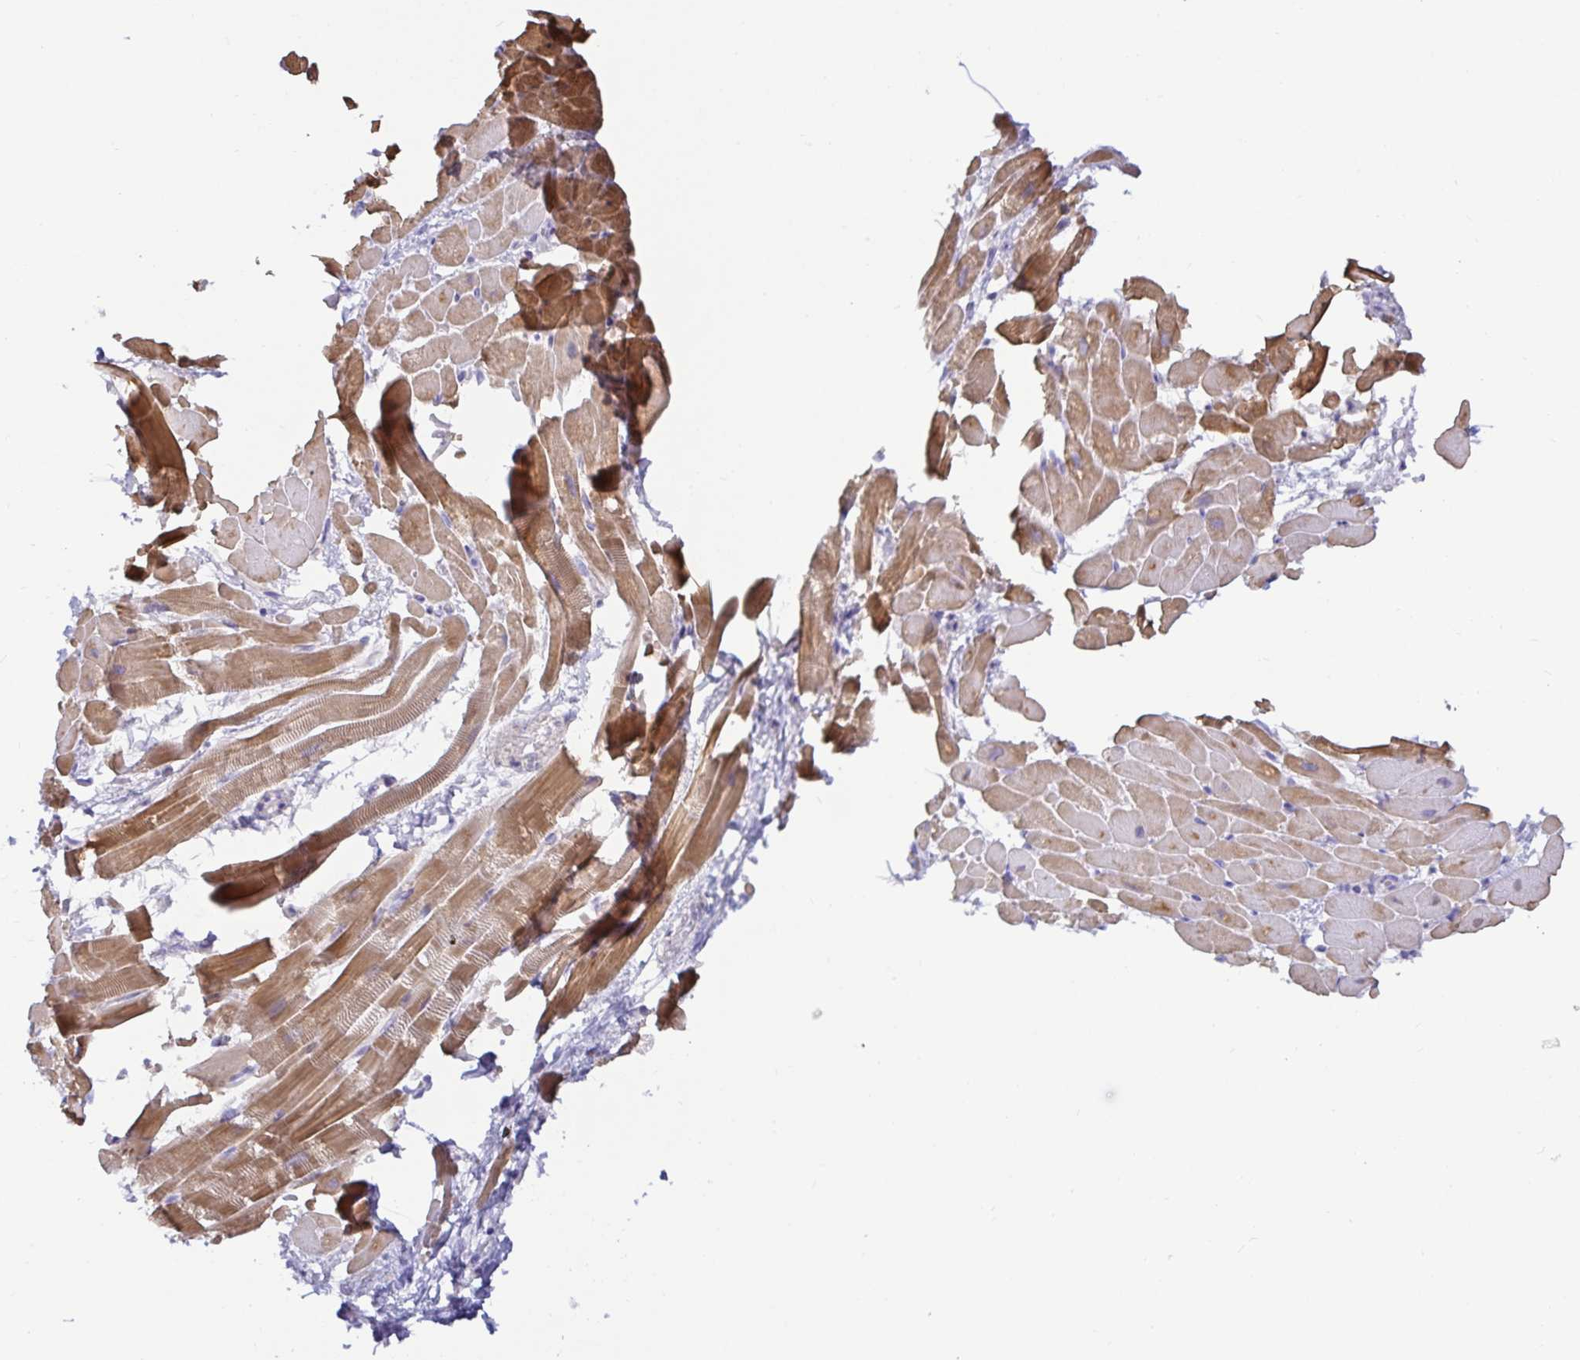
{"staining": {"intensity": "moderate", "quantity": ">75%", "location": "cytoplasmic/membranous"}, "tissue": "heart muscle", "cell_type": "Cardiomyocytes", "image_type": "normal", "snomed": [{"axis": "morphology", "description": "Normal tissue, NOS"}, {"axis": "topography", "description": "Heart"}], "caption": "A brown stain shows moderate cytoplasmic/membranous expression of a protein in cardiomyocytes of benign human heart muscle.", "gene": "SPAG4", "patient": {"sex": "male", "age": 37}}